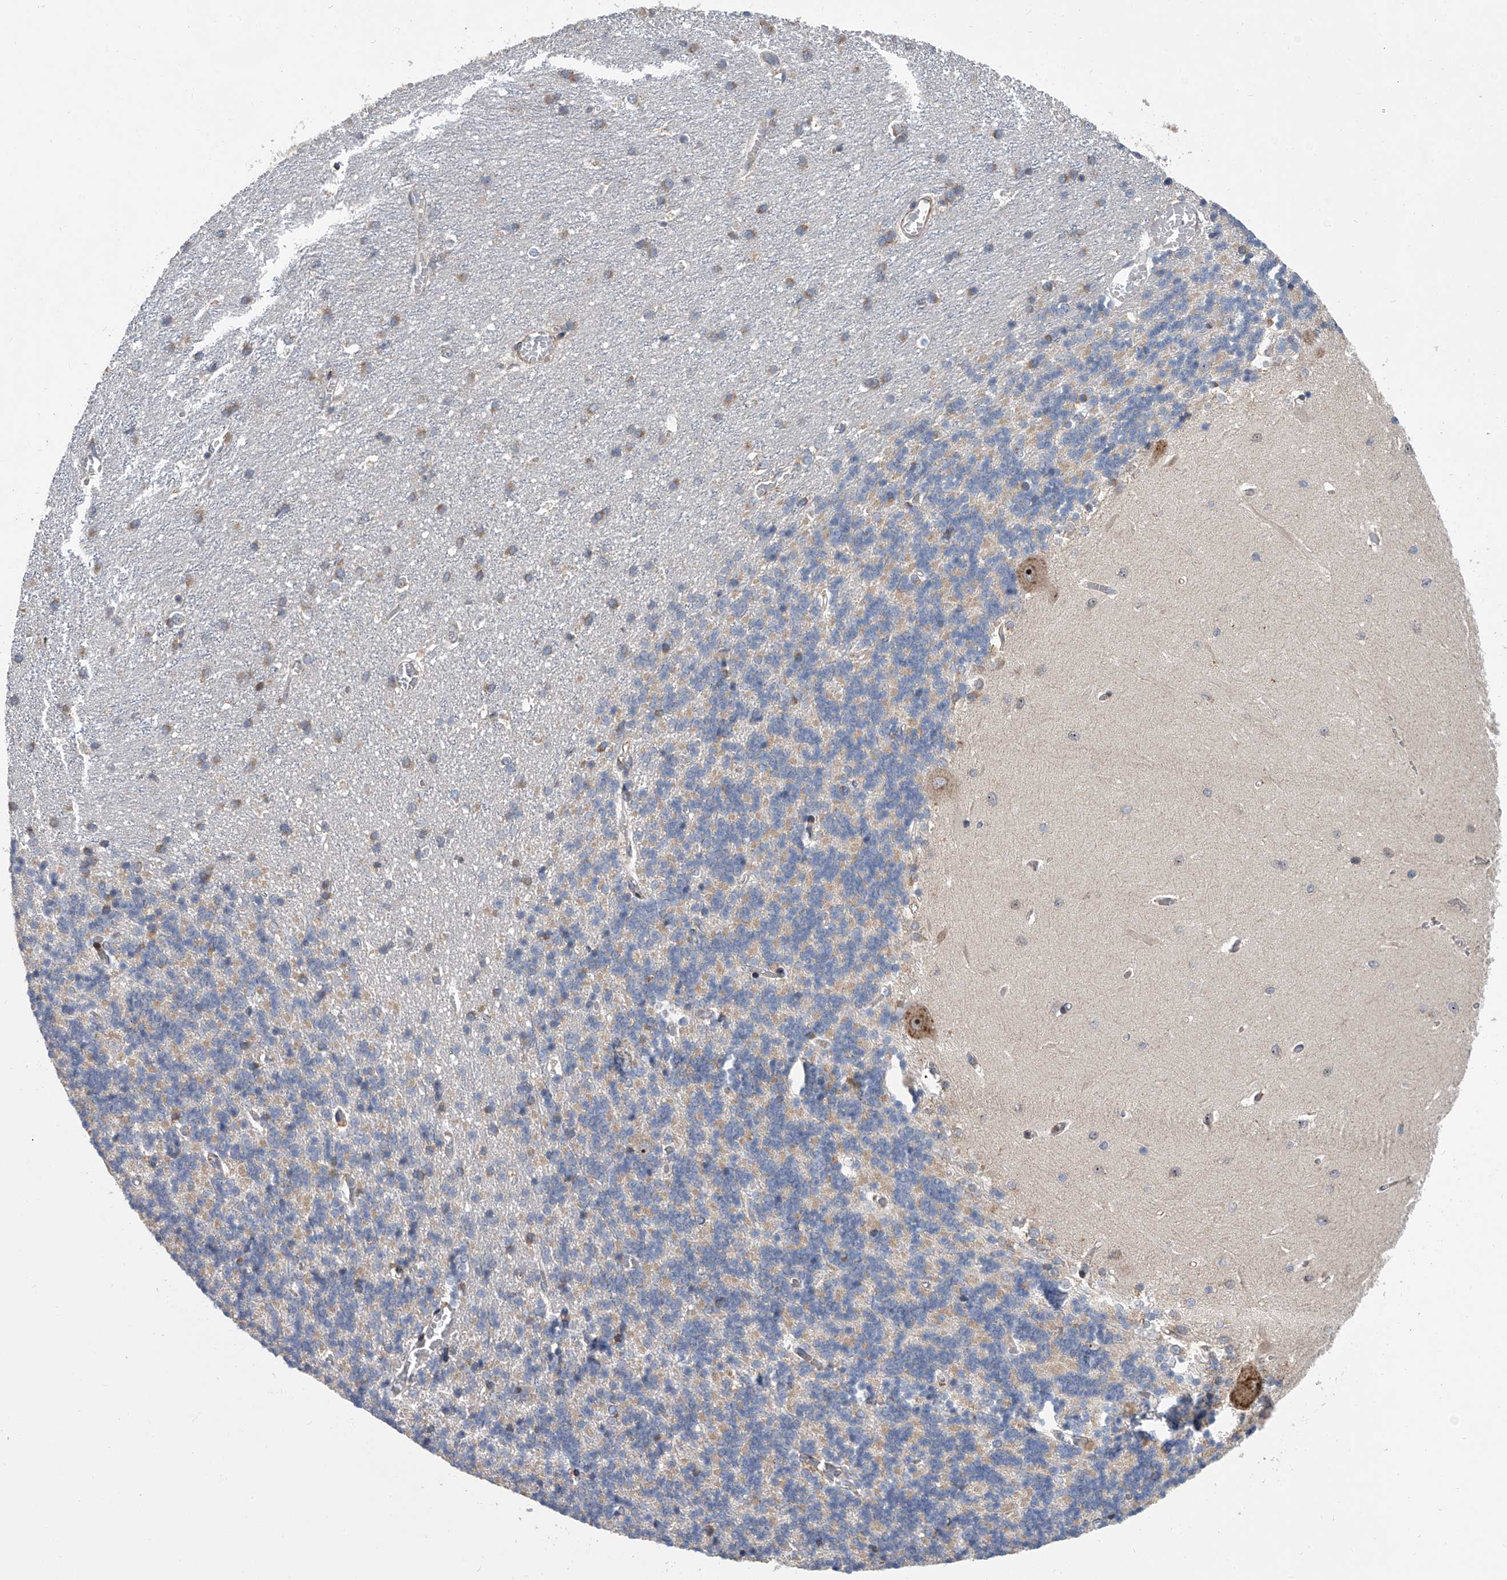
{"staining": {"intensity": "negative", "quantity": "none", "location": "none"}, "tissue": "cerebellum", "cell_type": "Cells in granular layer", "image_type": "normal", "snomed": [{"axis": "morphology", "description": "Normal tissue, NOS"}, {"axis": "topography", "description": "Cerebellum"}], "caption": "The image shows no significant staining in cells in granular layer of cerebellum. Brightfield microscopy of IHC stained with DAB (brown) and hematoxylin (blue), captured at high magnification.", "gene": "DLGAP2", "patient": {"sex": "male", "age": 37}}